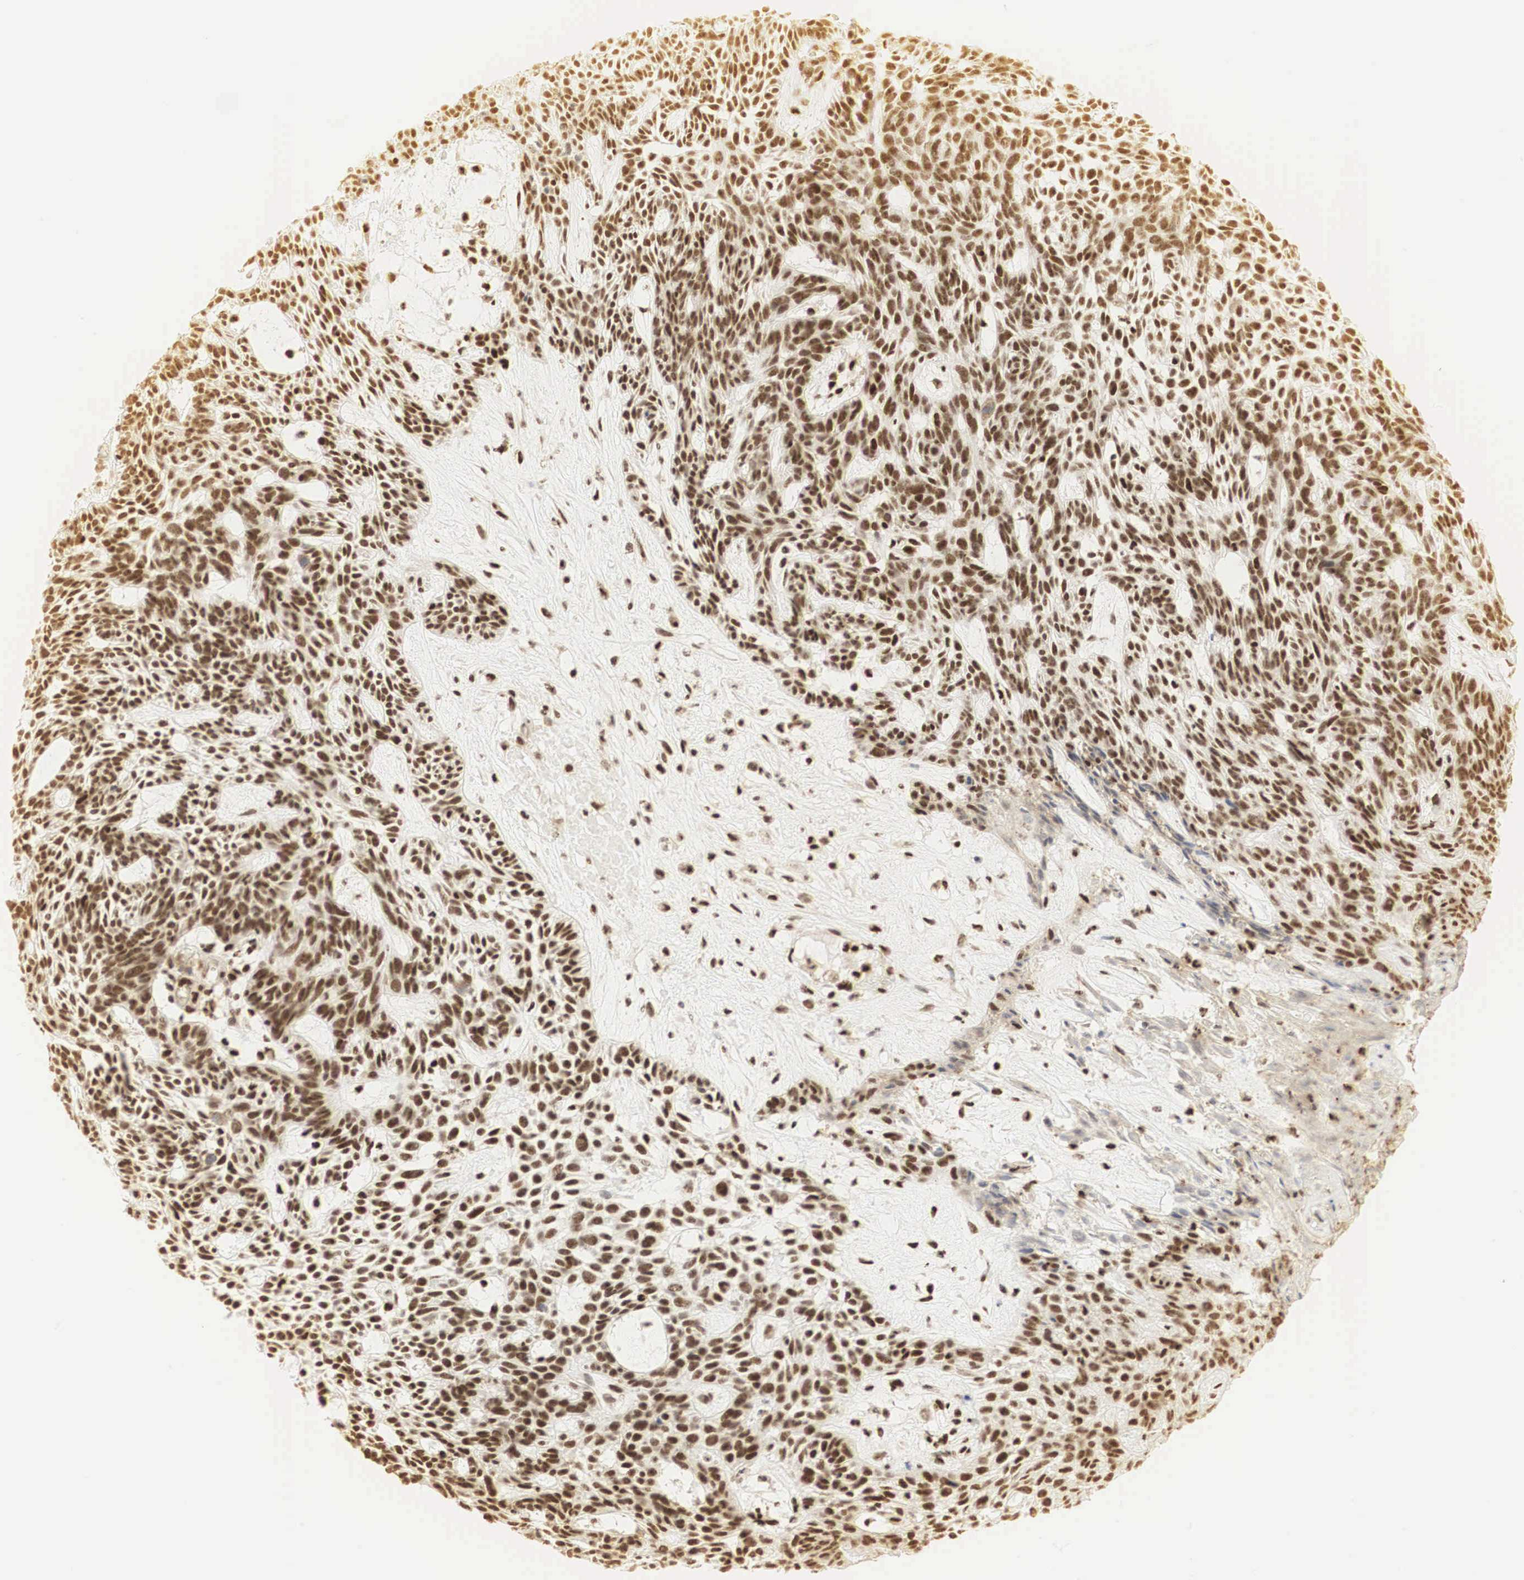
{"staining": {"intensity": "strong", "quantity": ">75%", "location": "nuclear"}, "tissue": "skin cancer", "cell_type": "Tumor cells", "image_type": "cancer", "snomed": [{"axis": "morphology", "description": "Basal cell carcinoma"}, {"axis": "topography", "description": "Skin"}], "caption": "Tumor cells exhibit high levels of strong nuclear staining in approximately >75% of cells in skin basal cell carcinoma.", "gene": "RNF113A", "patient": {"sex": "male", "age": 58}}